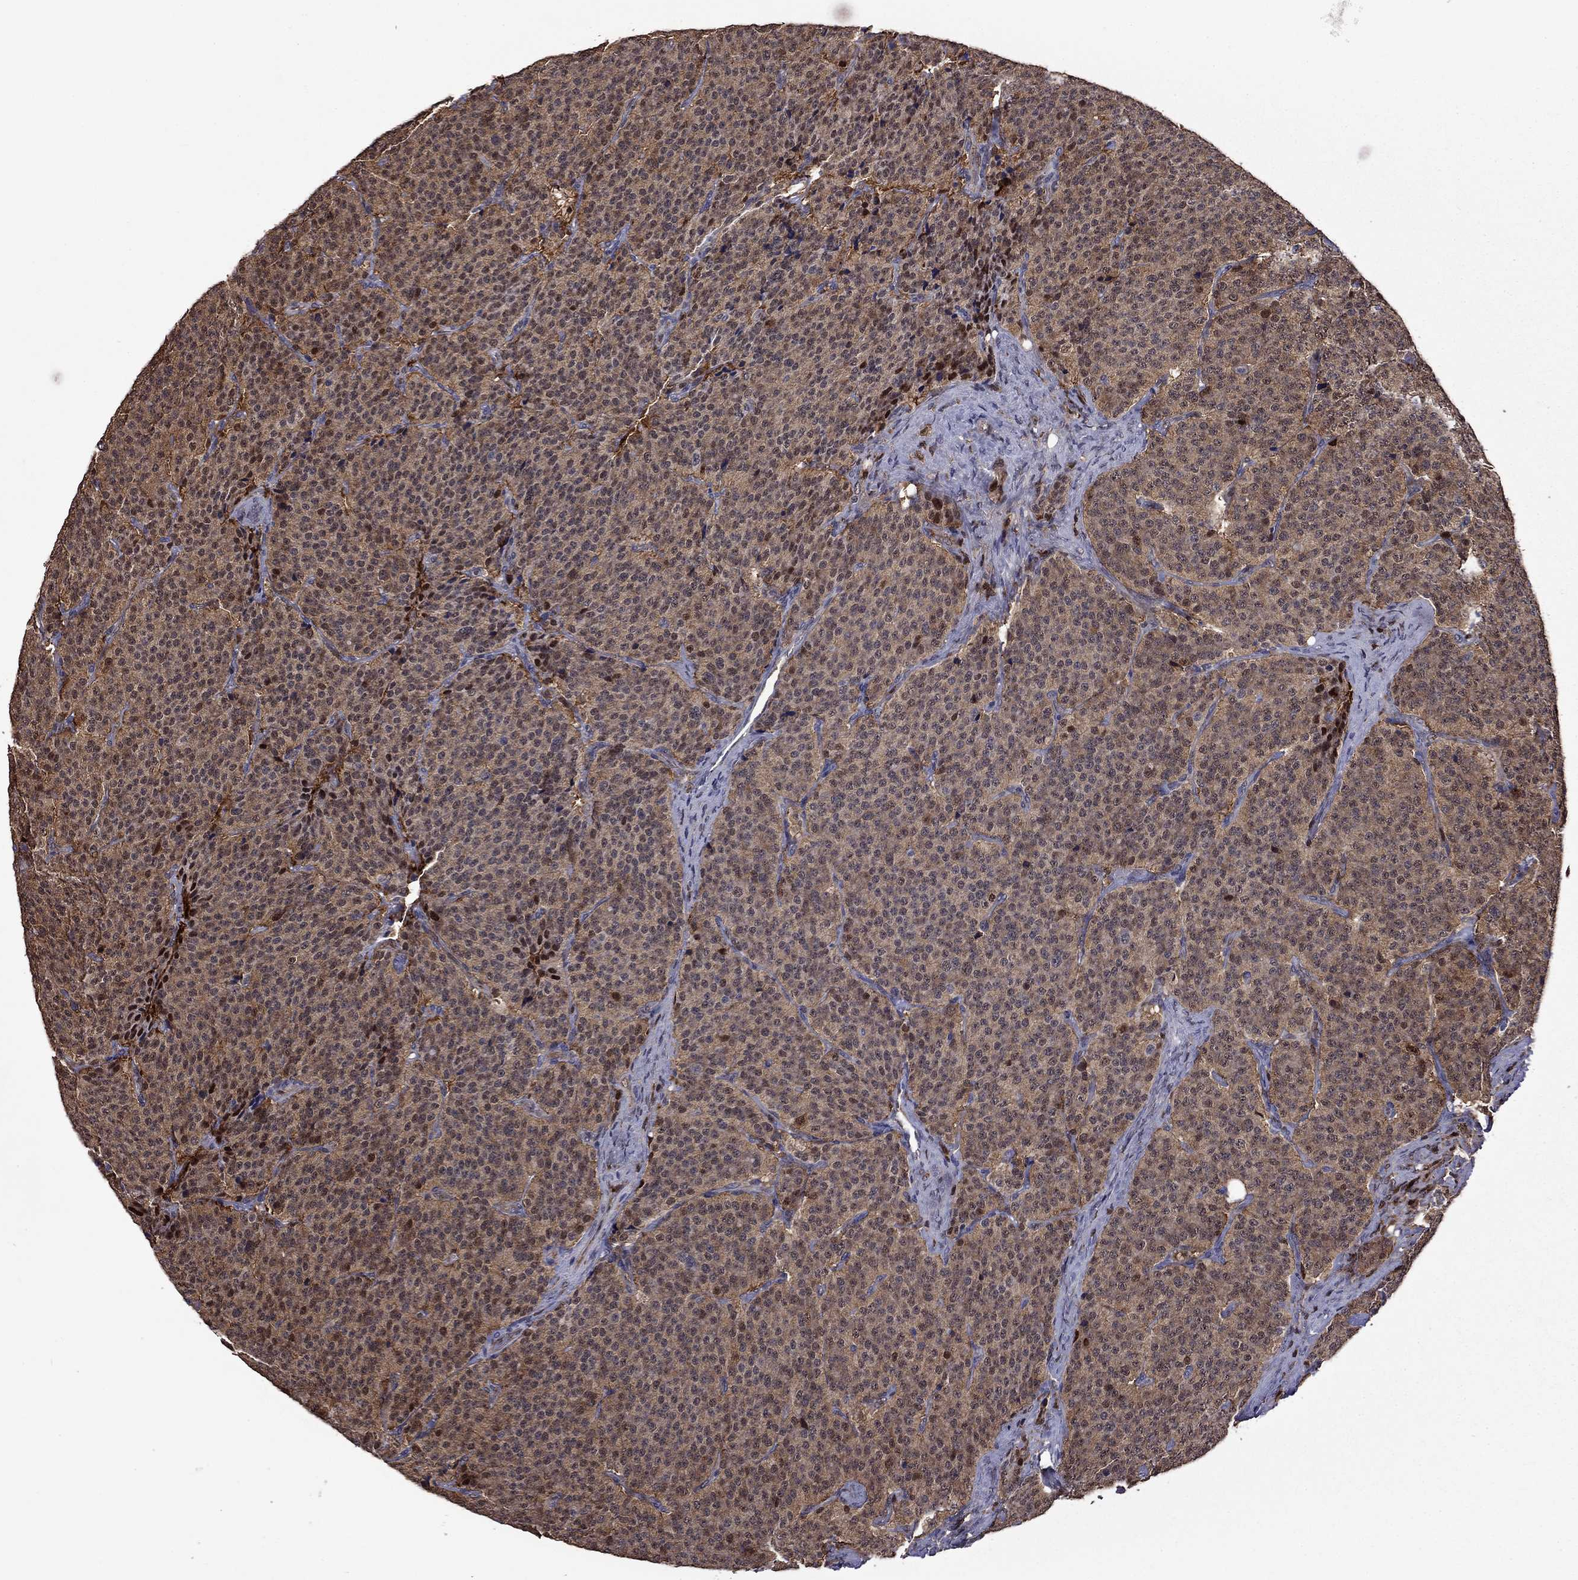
{"staining": {"intensity": "moderate", "quantity": "<25%", "location": "nuclear"}, "tissue": "carcinoid", "cell_type": "Tumor cells", "image_type": "cancer", "snomed": [{"axis": "morphology", "description": "Carcinoid, malignant, NOS"}, {"axis": "topography", "description": "Small intestine"}], "caption": "Immunohistochemical staining of carcinoid shows low levels of moderate nuclear protein positivity in approximately <25% of tumor cells.", "gene": "APPBP2", "patient": {"sex": "female", "age": 58}}